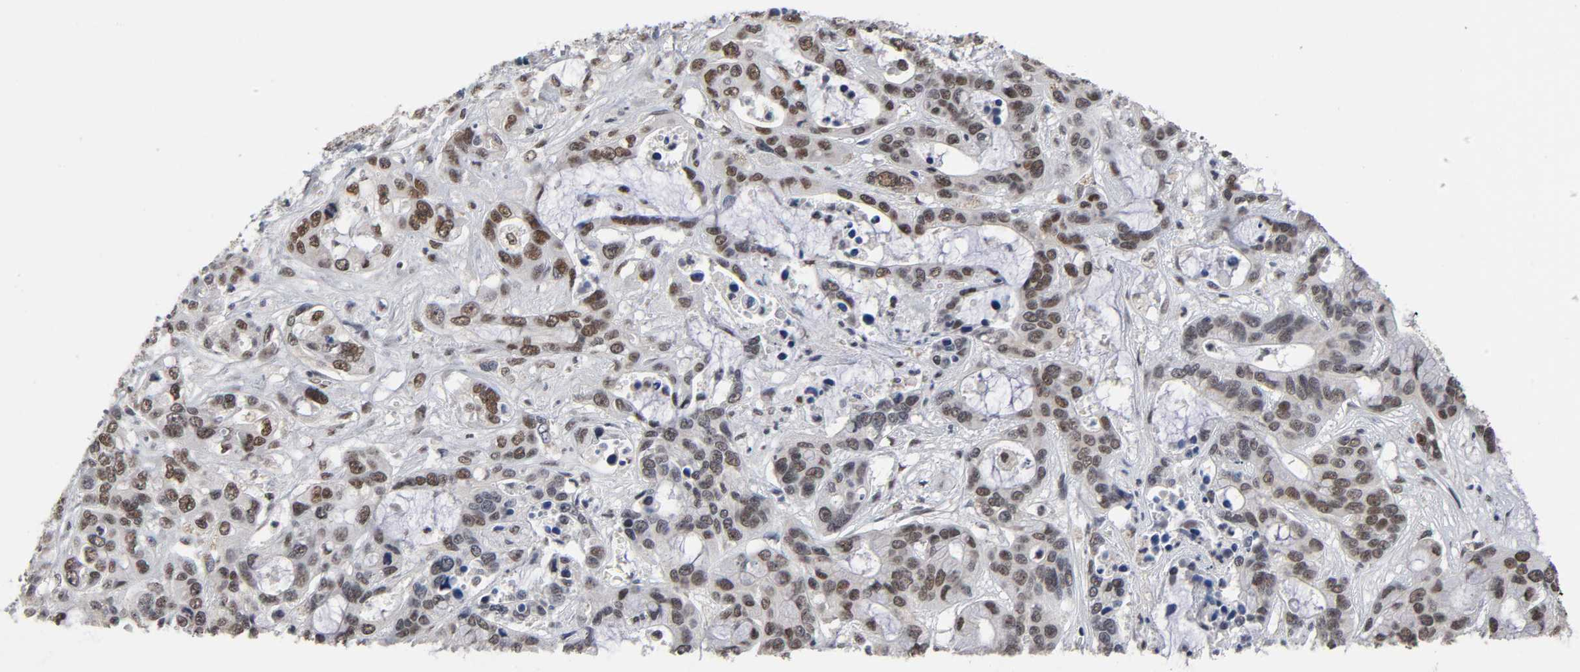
{"staining": {"intensity": "moderate", "quantity": ">75%", "location": "nuclear"}, "tissue": "liver cancer", "cell_type": "Tumor cells", "image_type": "cancer", "snomed": [{"axis": "morphology", "description": "Cholangiocarcinoma"}, {"axis": "topography", "description": "Liver"}], "caption": "DAB immunohistochemical staining of cholangiocarcinoma (liver) shows moderate nuclear protein staining in about >75% of tumor cells.", "gene": "TRIM33", "patient": {"sex": "female", "age": 65}}